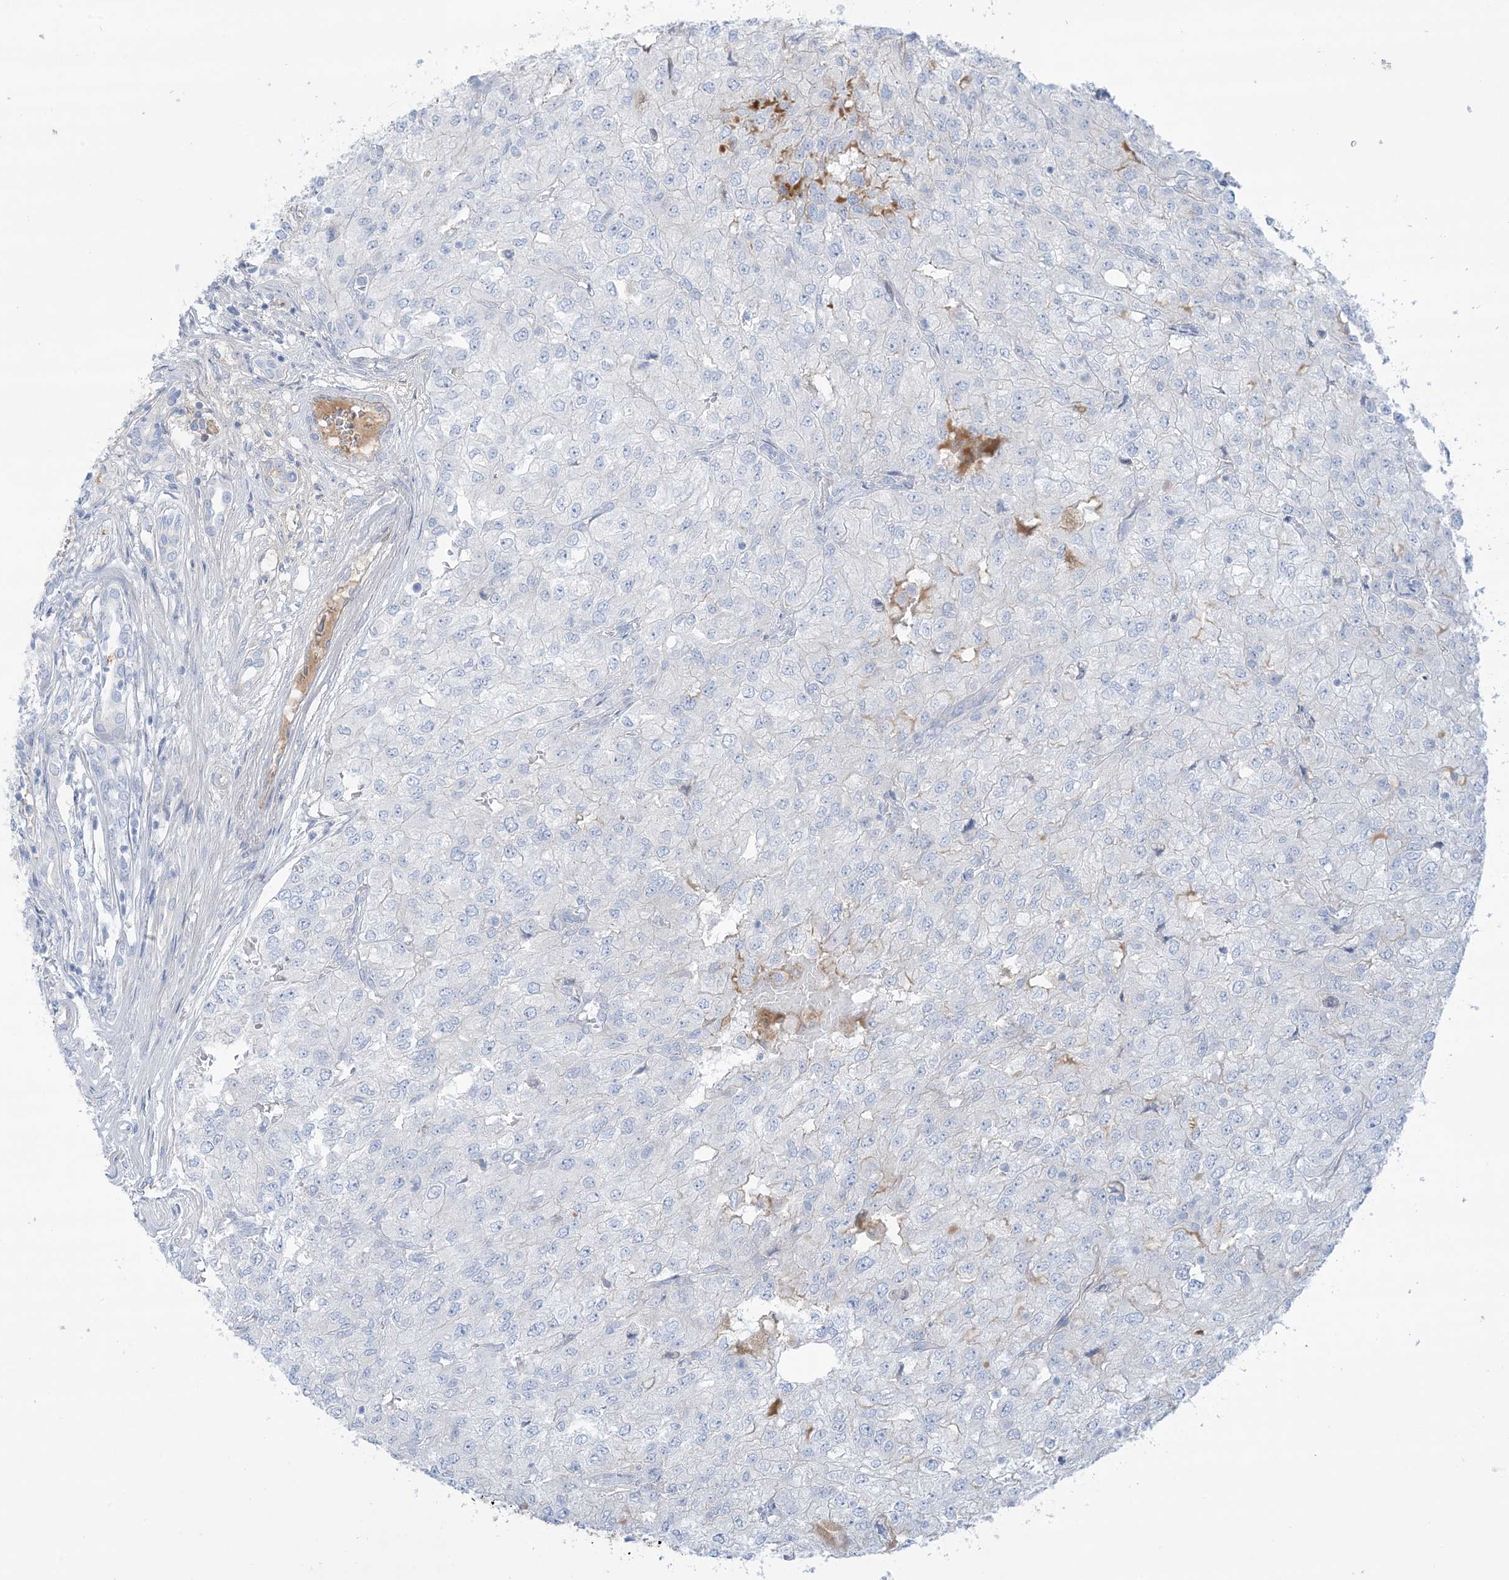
{"staining": {"intensity": "negative", "quantity": "none", "location": "none"}, "tissue": "renal cancer", "cell_type": "Tumor cells", "image_type": "cancer", "snomed": [{"axis": "morphology", "description": "Adenocarcinoma, NOS"}, {"axis": "topography", "description": "Kidney"}], "caption": "The photomicrograph shows no significant staining in tumor cells of adenocarcinoma (renal).", "gene": "ATP11C", "patient": {"sex": "female", "age": 54}}